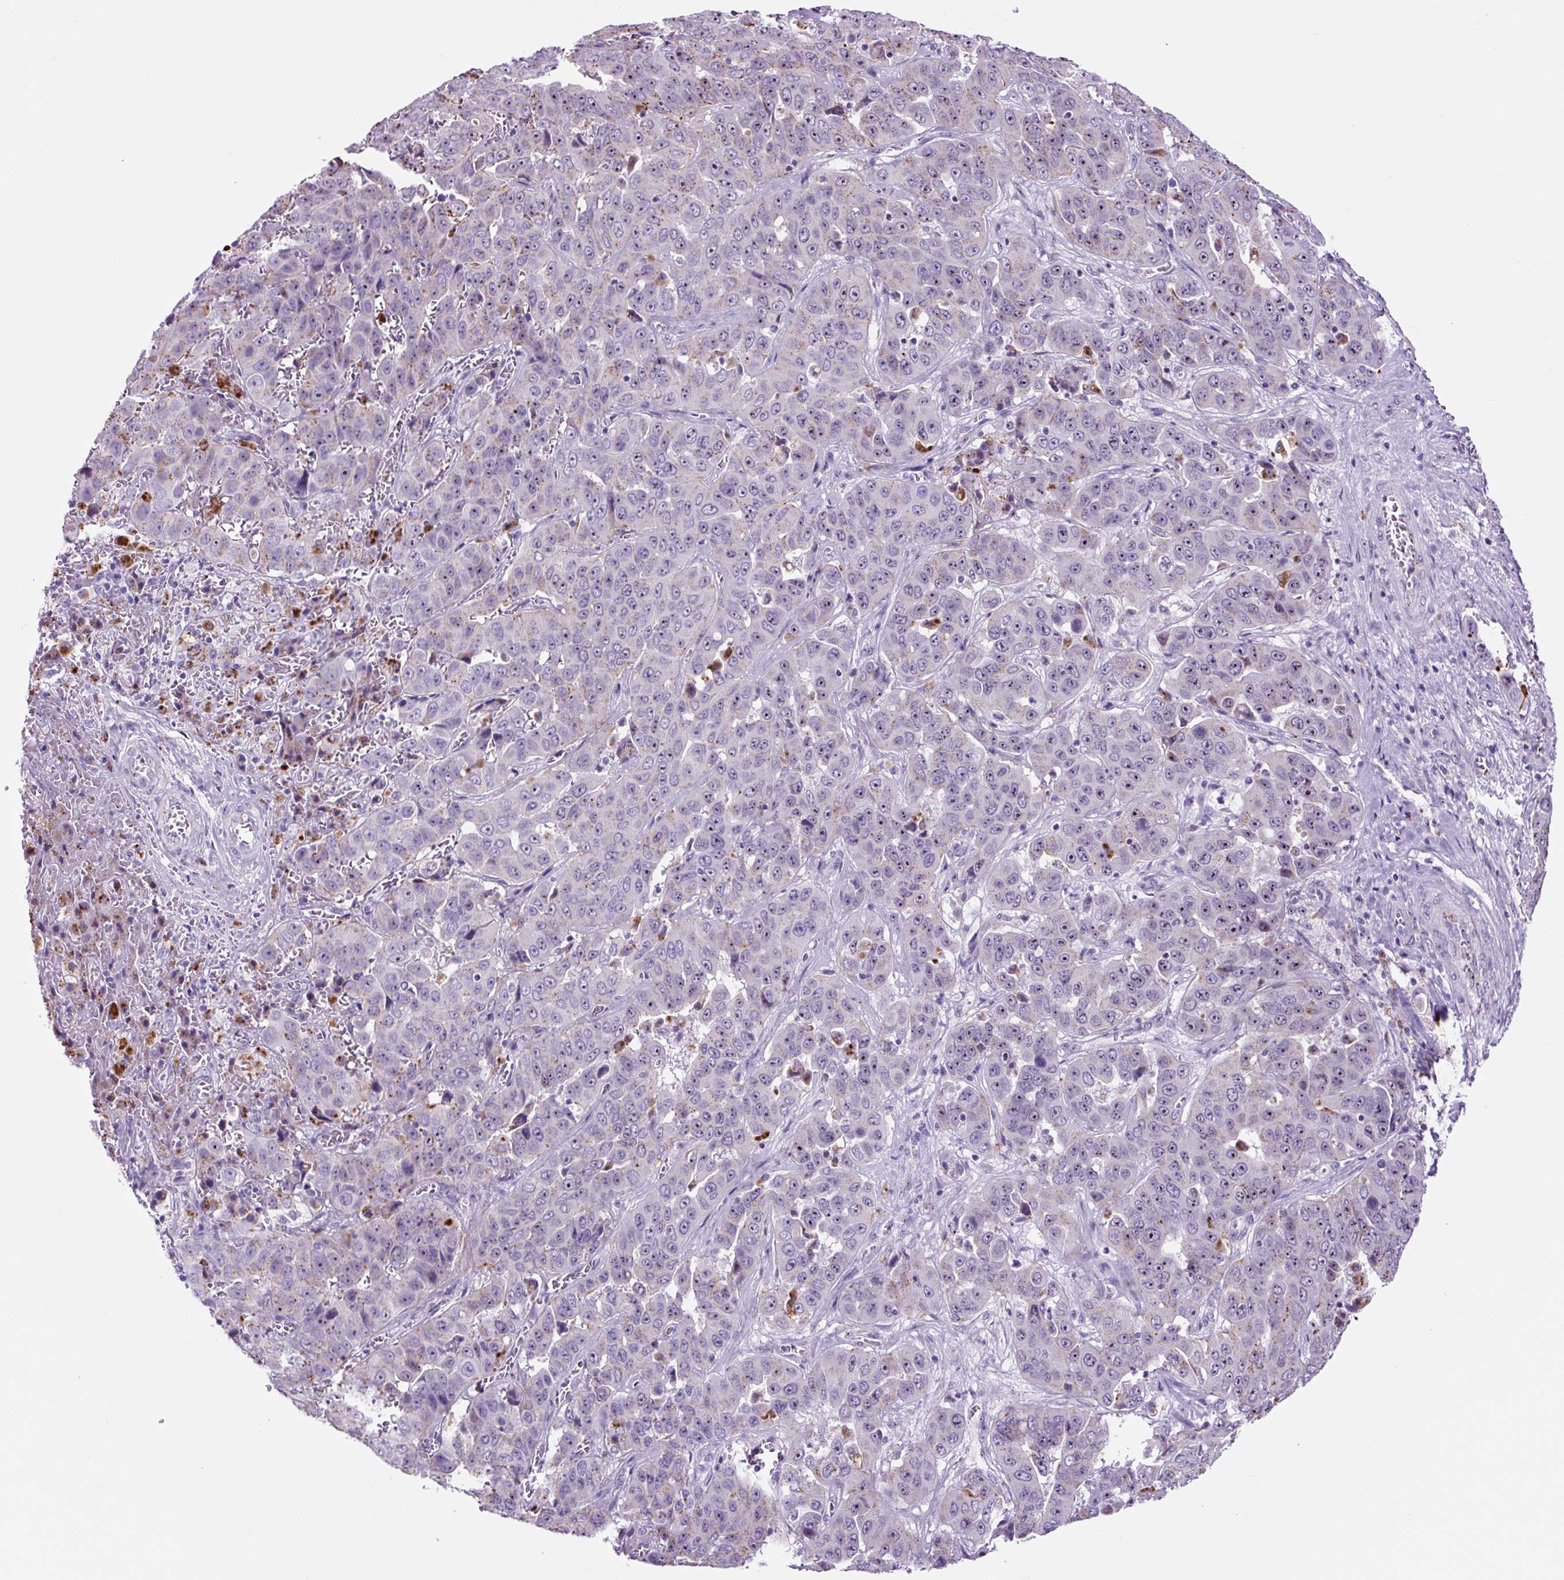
{"staining": {"intensity": "negative", "quantity": "none", "location": "none"}, "tissue": "liver cancer", "cell_type": "Tumor cells", "image_type": "cancer", "snomed": [{"axis": "morphology", "description": "Cholangiocarcinoma"}, {"axis": "topography", "description": "Liver"}], "caption": "Human cholangiocarcinoma (liver) stained for a protein using immunohistochemistry demonstrates no positivity in tumor cells.", "gene": "LCN10", "patient": {"sex": "female", "age": 52}}